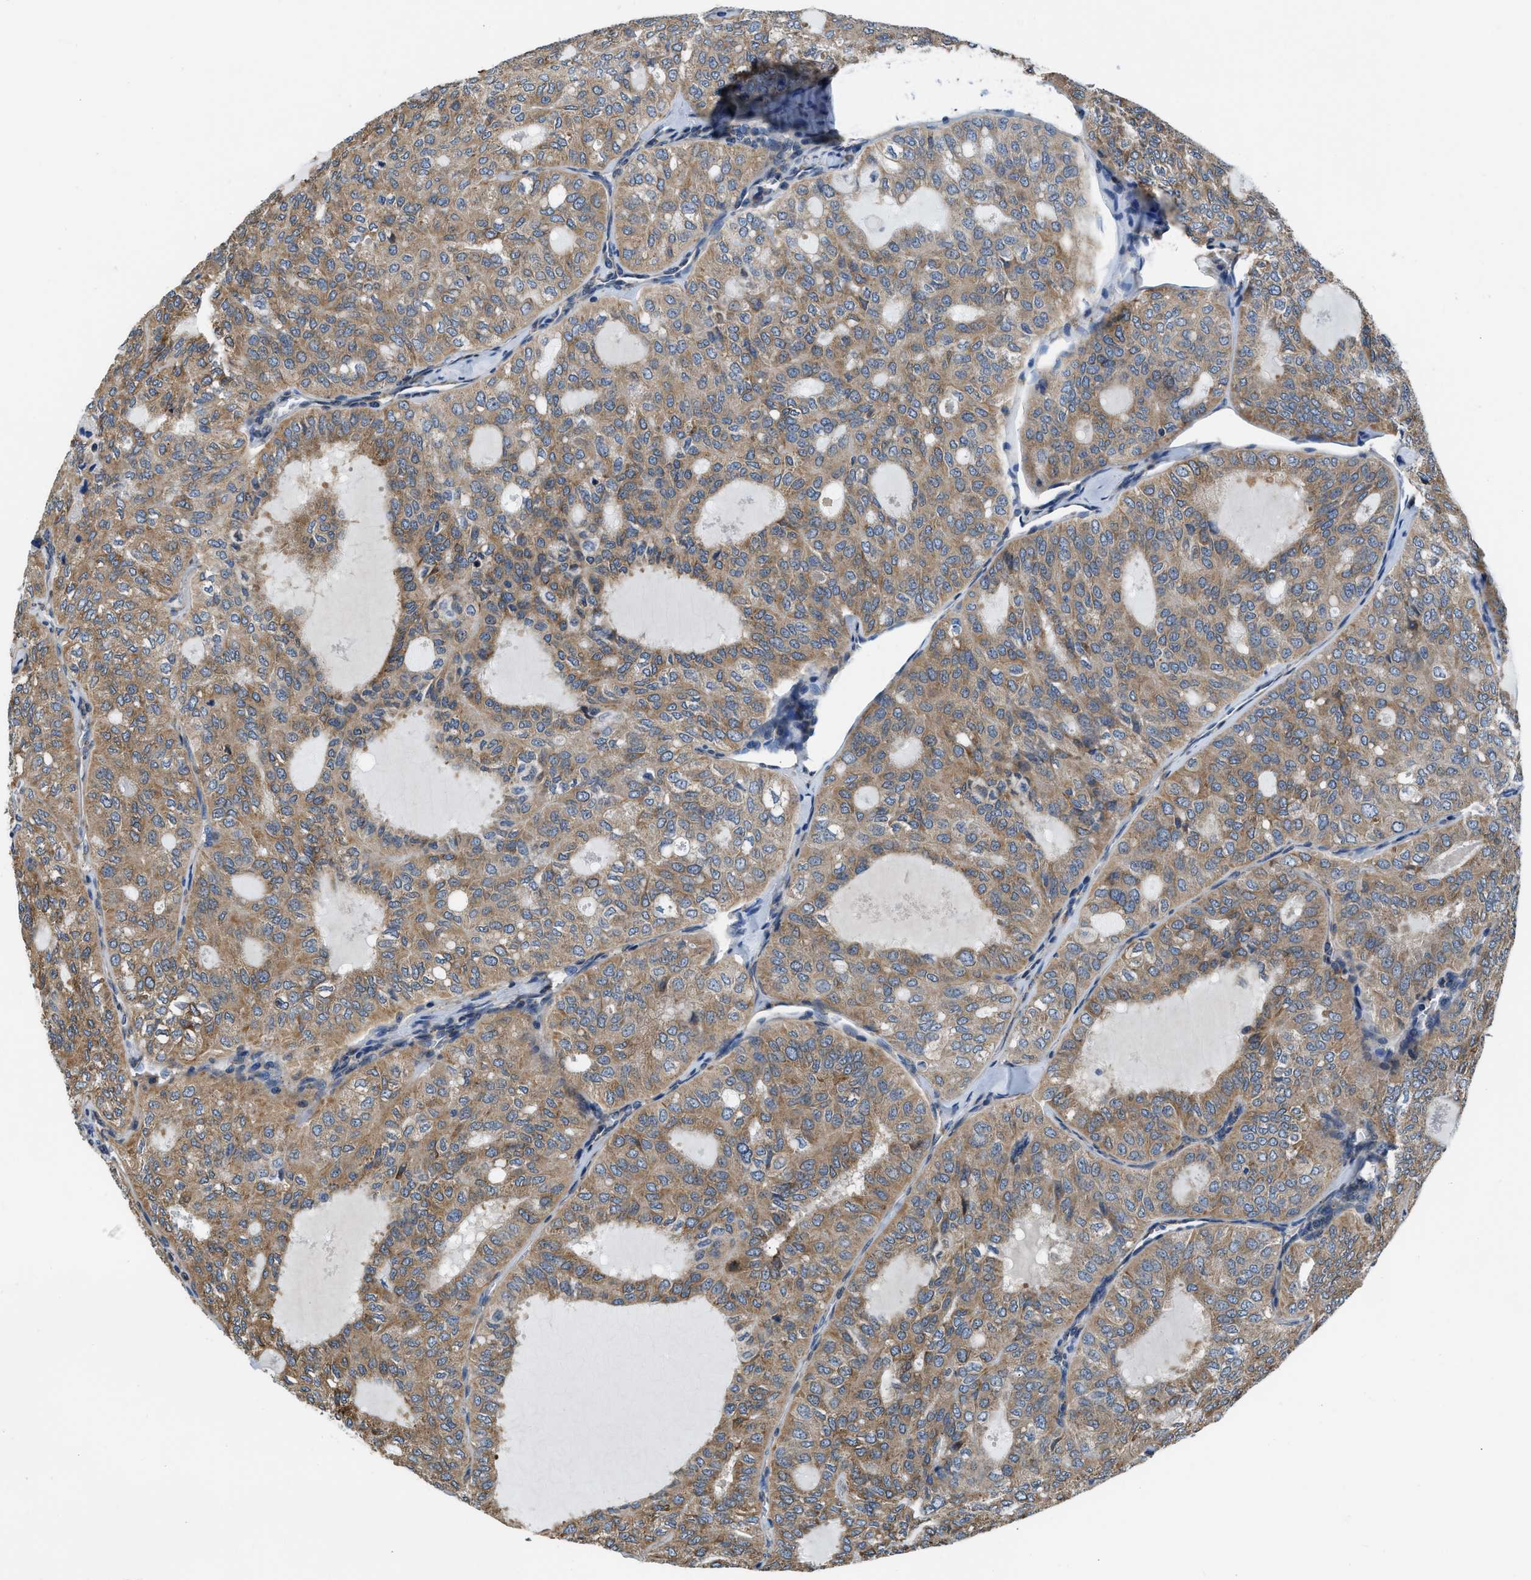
{"staining": {"intensity": "moderate", "quantity": ">75%", "location": "cytoplasmic/membranous"}, "tissue": "thyroid cancer", "cell_type": "Tumor cells", "image_type": "cancer", "snomed": [{"axis": "morphology", "description": "Follicular adenoma carcinoma, NOS"}, {"axis": "topography", "description": "Thyroid gland"}], "caption": "Protein expression analysis of human thyroid cancer reveals moderate cytoplasmic/membranous staining in about >75% of tumor cells.", "gene": "ARL6IP5", "patient": {"sex": "male", "age": 75}}